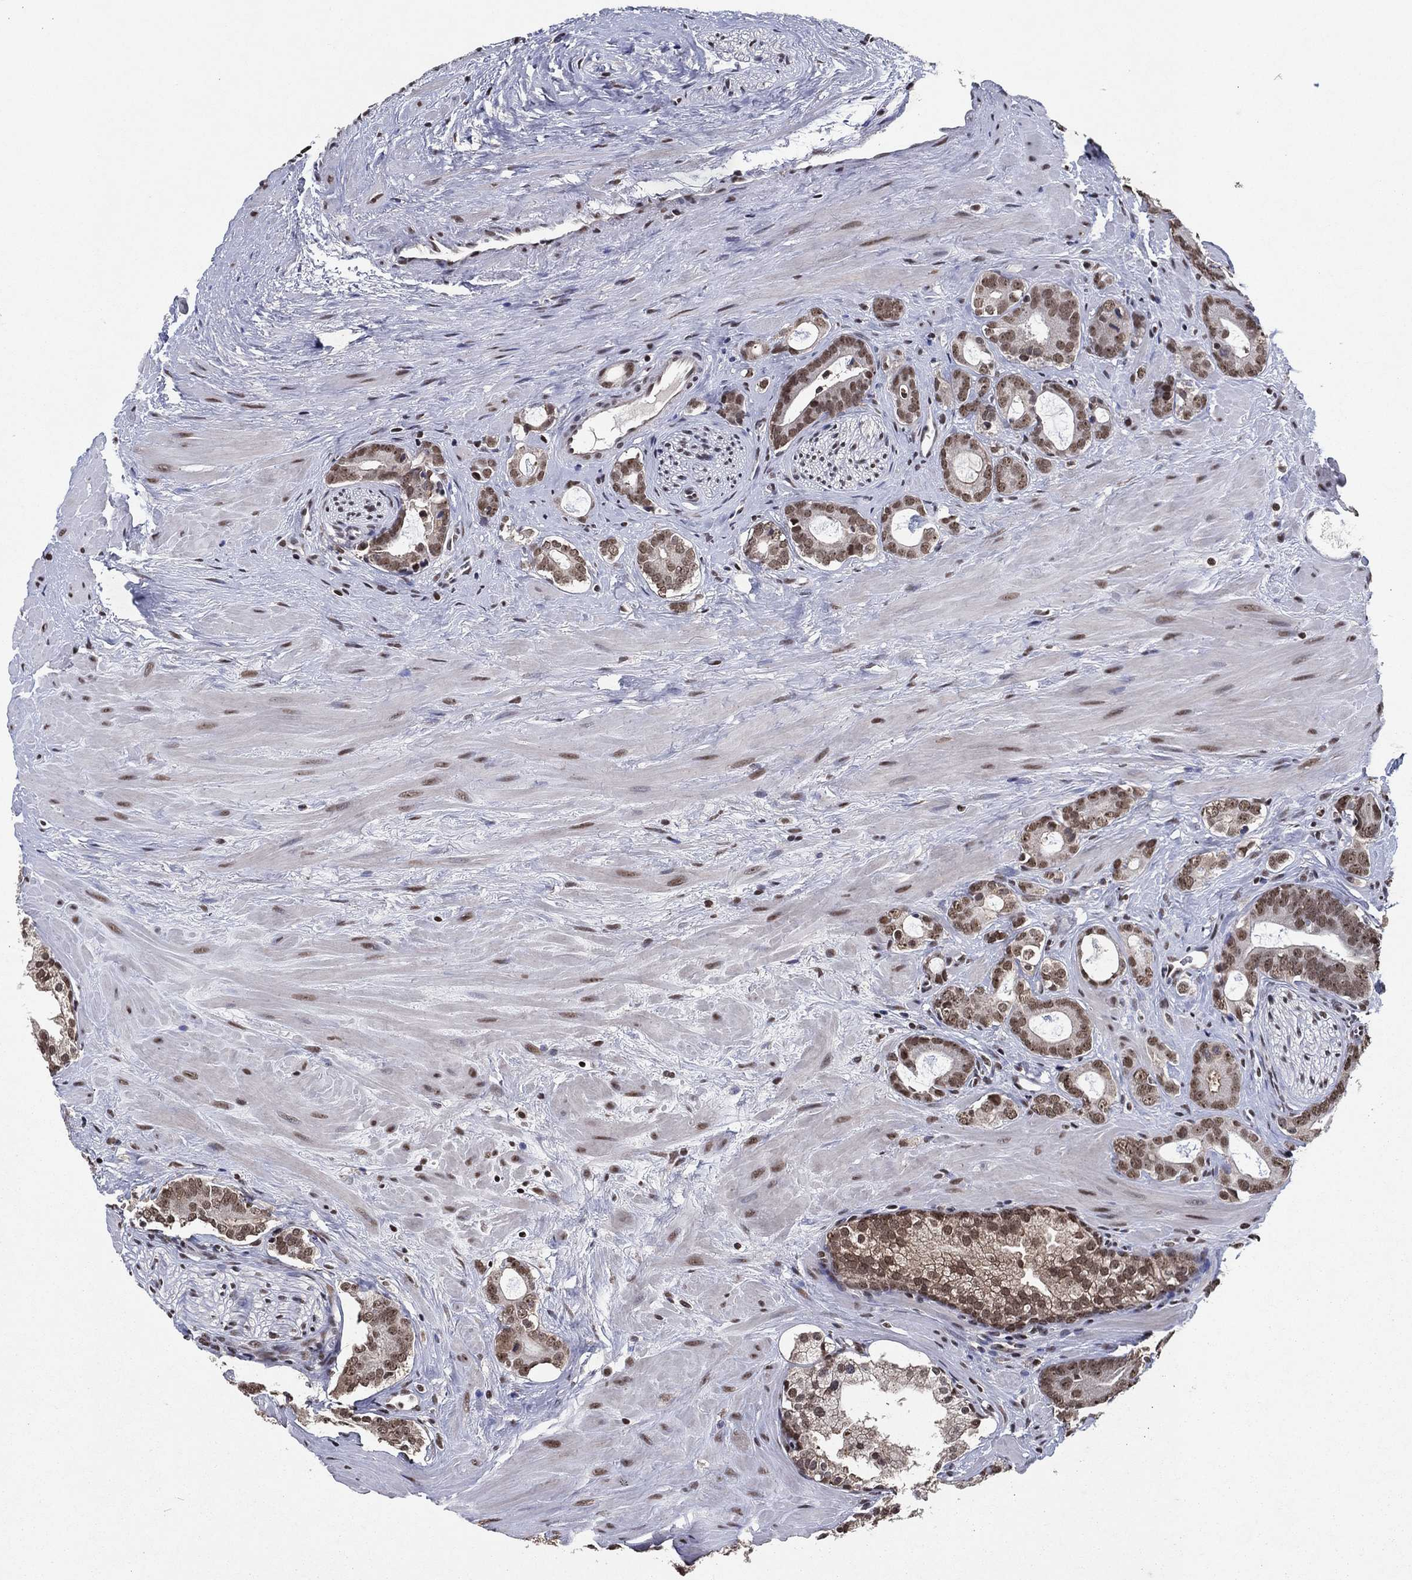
{"staining": {"intensity": "moderate", "quantity": "25%-75%", "location": "nuclear"}, "tissue": "prostate cancer", "cell_type": "Tumor cells", "image_type": "cancer", "snomed": [{"axis": "morphology", "description": "Adenocarcinoma, NOS"}, {"axis": "topography", "description": "Prostate"}], "caption": "Immunohistochemical staining of human prostate adenocarcinoma reveals medium levels of moderate nuclear positivity in approximately 25%-75% of tumor cells.", "gene": "ZBTB42", "patient": {"sex": "male", "age": 55}}